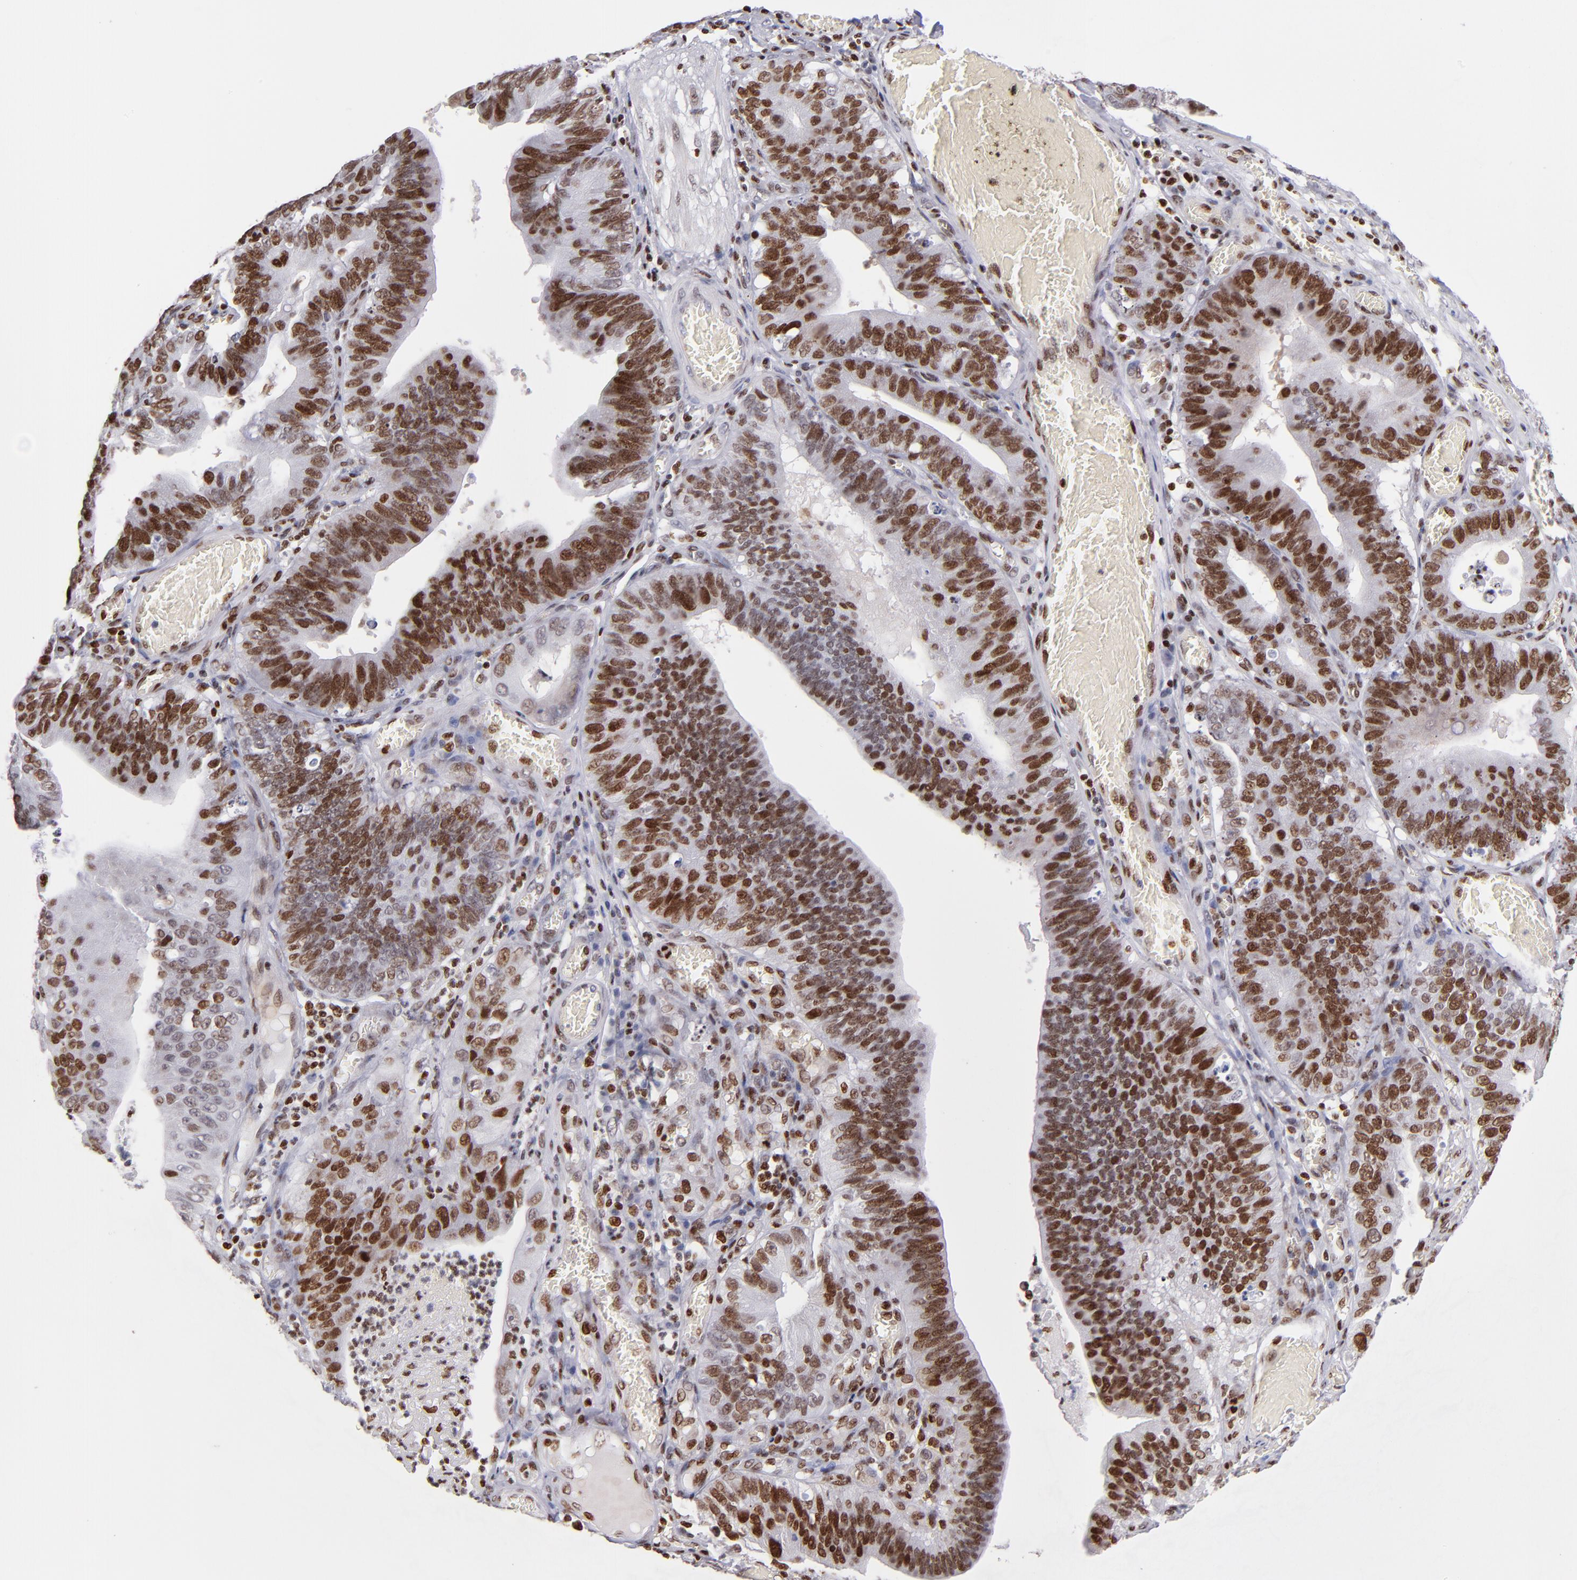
{"staining": {"intensity": "strong", "quantity": ">75%", "location": "nuclear"}, "tissue": "stomach cancer", "cell_type": "Tumor cells", "image_type": "cancer", "snomed": [{"axis": "morphology", "description": "Adenocarcinoma, NOS"}, {"axis": "topography", "description": "Stomach"}, {"axis": "topography", "description": "Gastric cardia"}], "caption": "Protein staining by immunohistochemistry (IHC) reveals strong nuclear expression in approximately >75% of tumor cells in stomach cancer (adenocarcinoma). (Stains: DAB in brown, nuclei in blue, Microscopy: brightfield microscopy at high magnification).", "gene": "POLA1", "patient": {"sex": "male", "age": 59}}